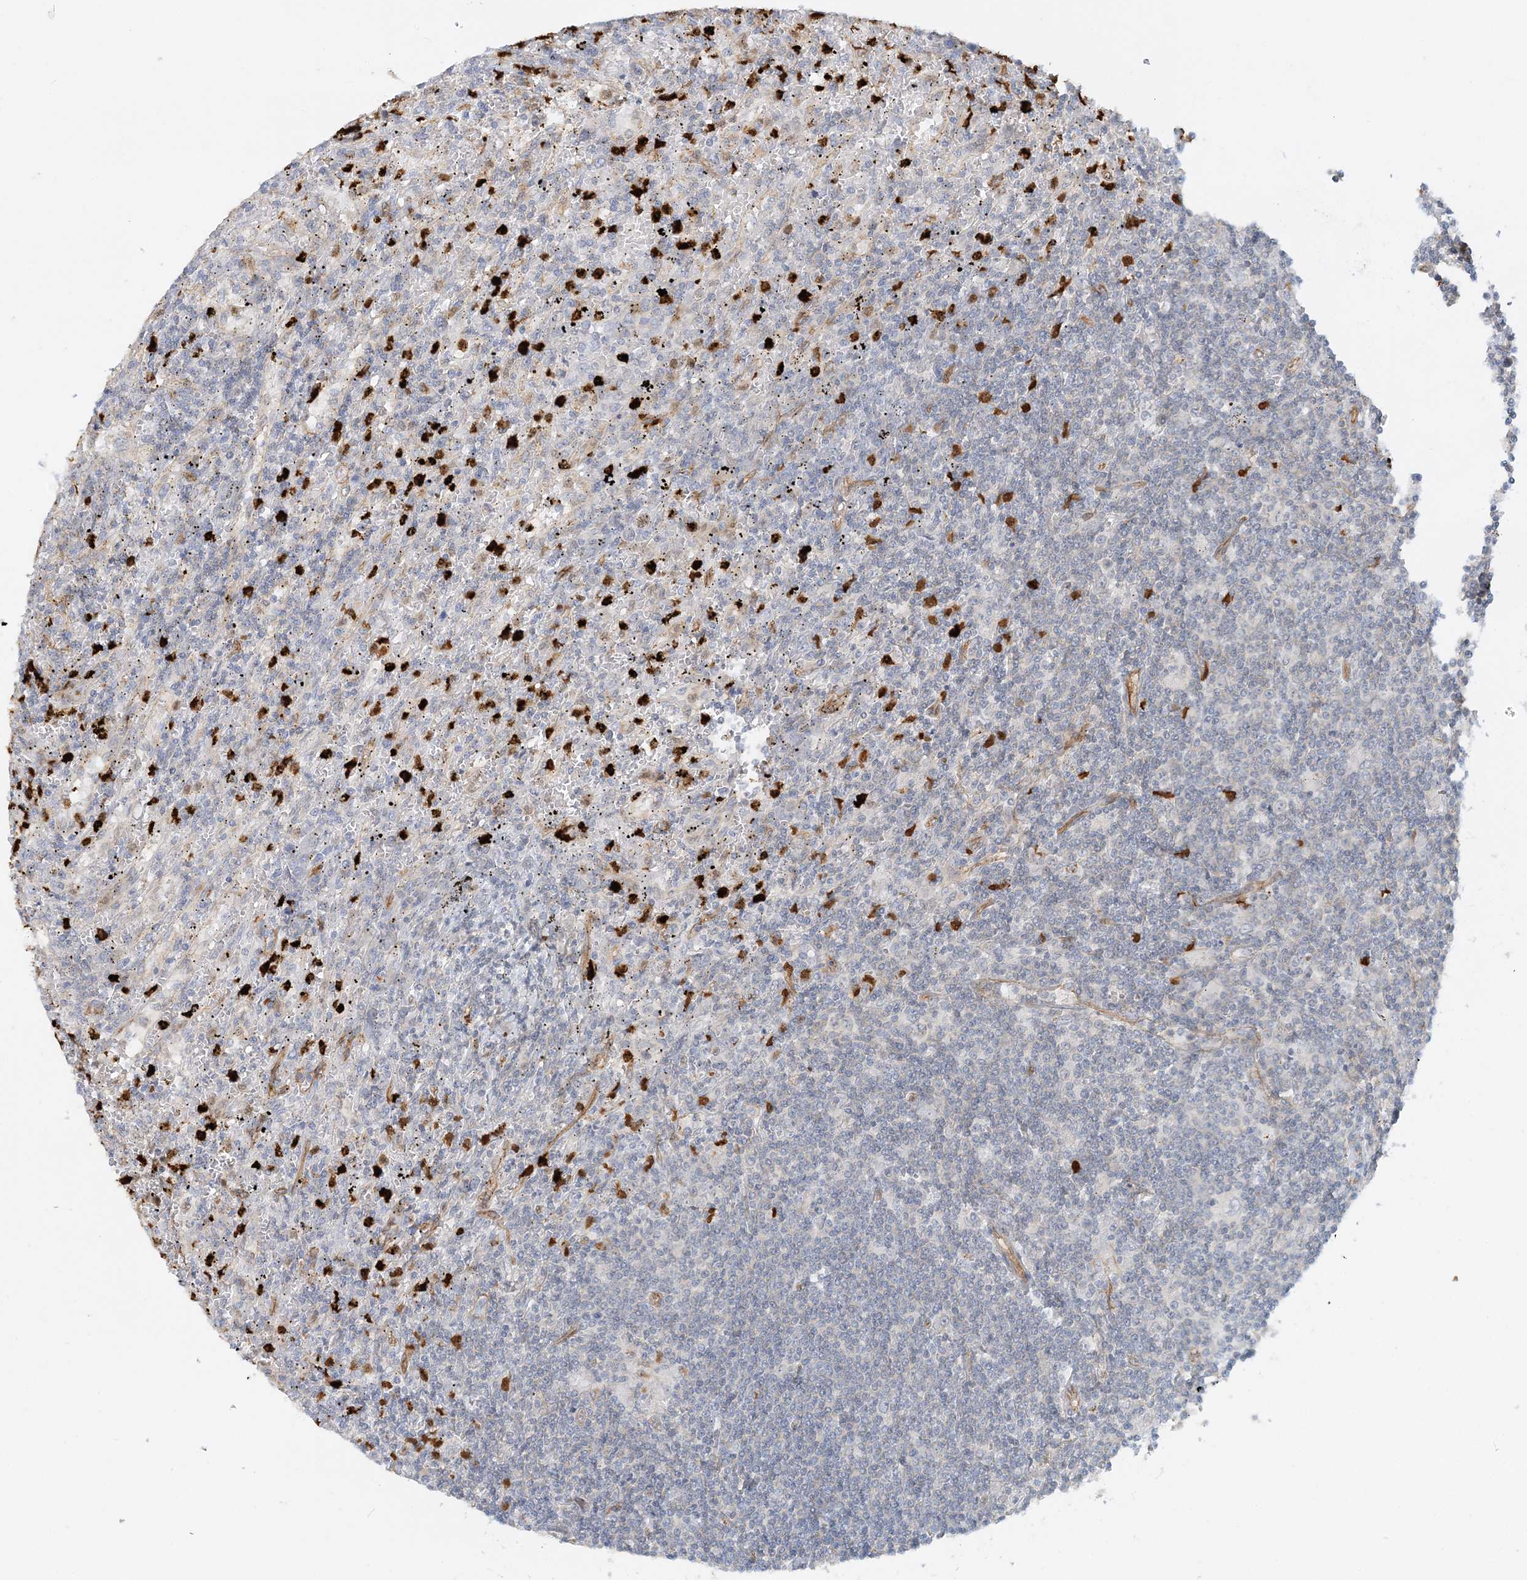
{"staining": {"intensity": "negative", "quantity": "none", "location": "none"}, "tissue": "lymphoma", "cell_type": "Tumor cells", "image_type": "cancer", "snomed": [{"axis": "morphology", "description": "Malignant lymphoma, non-Hodgkin's type, Low grade"}, {"axis": "topography", "description": "Spleen"}], "caption": "High power microscopy image of an immunohistochemistry micrograph of low-grade malignant lymphoma, non-Hodgkin's type, revealing no significant positivity in tumor cells. The staining was performed using DAB to visualize the protein expression in brown, while the nuclei were stained in blue with hematoxylin (Magnification: 20x).", "gene": "DNAH1", "patient": {"sex": "male", "age": 76}}